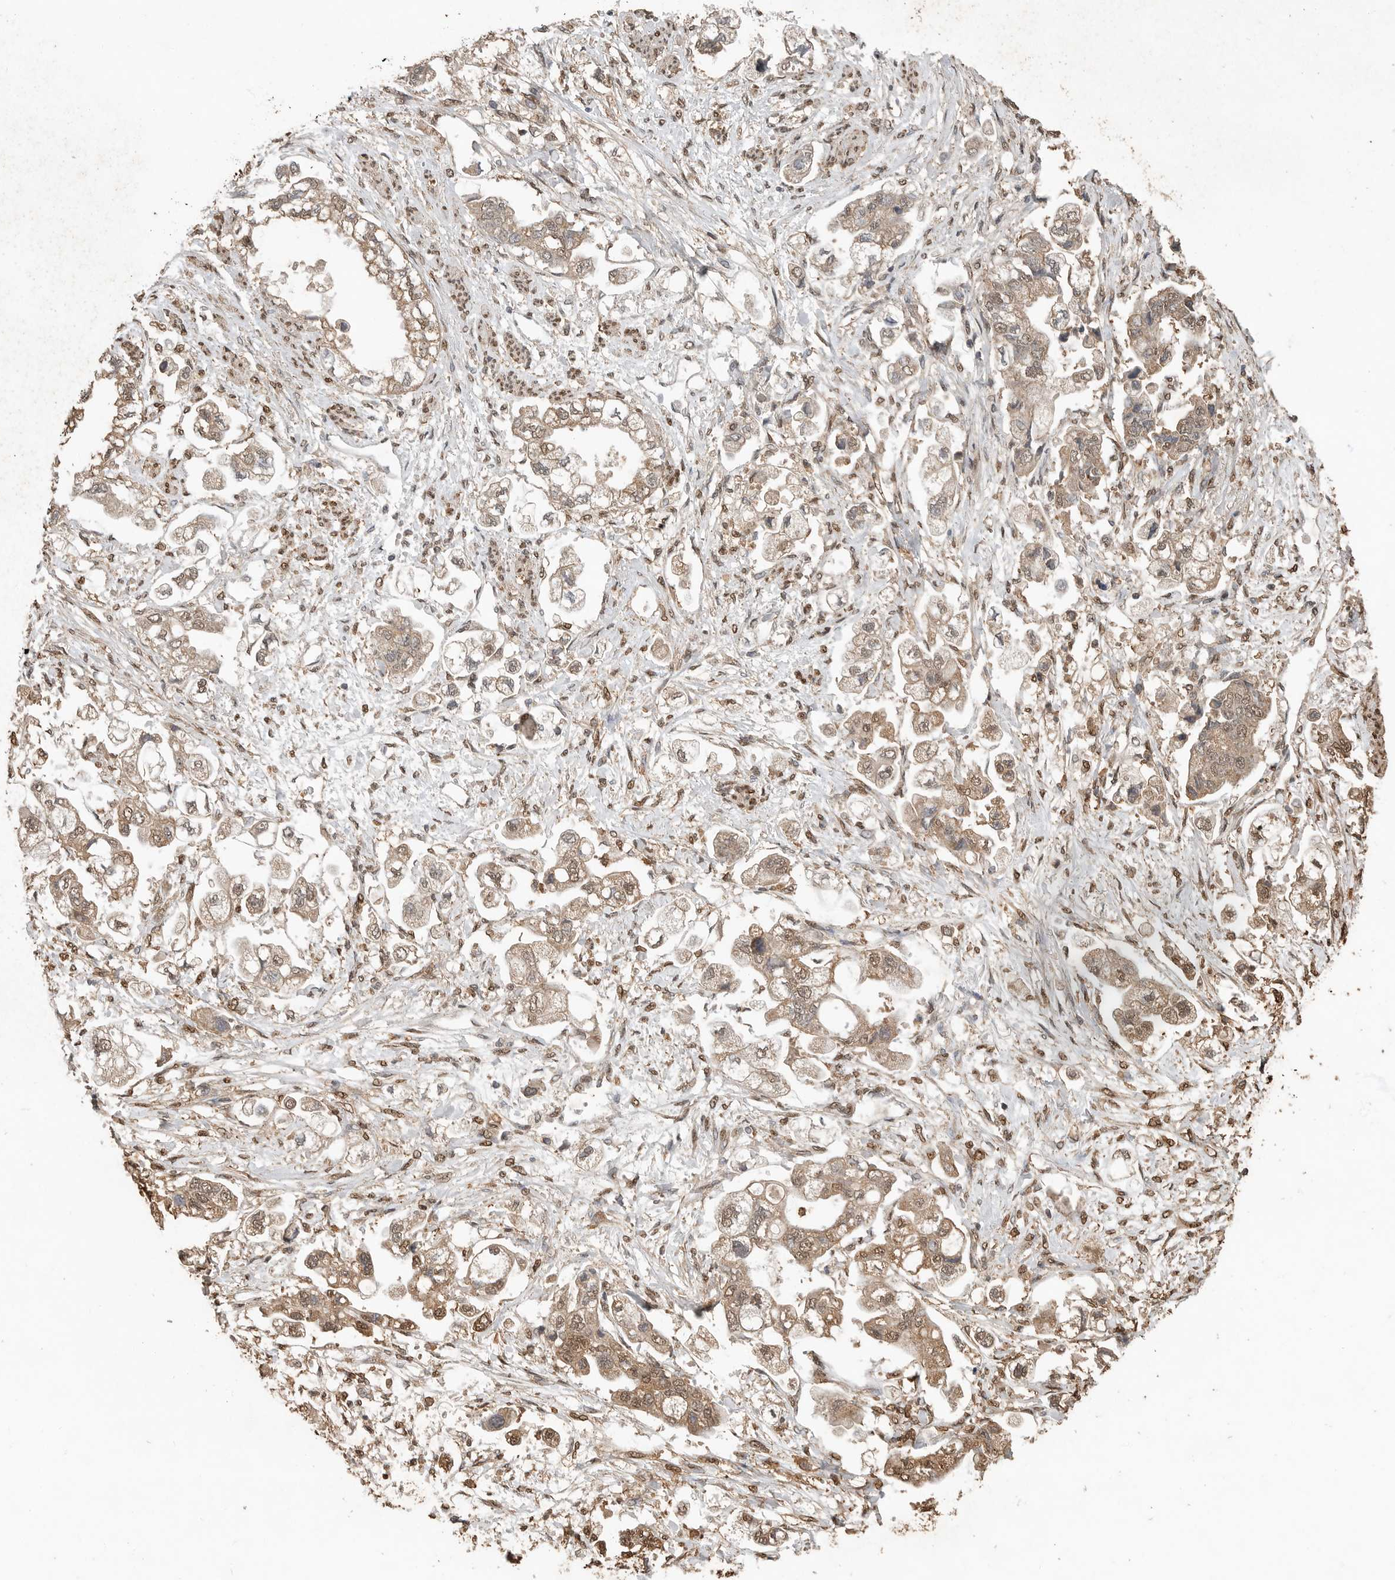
{"staining": {"intensity": "moderate", "quantity": ">75%", "location": "cytoplasmic/membranous,nuclear"}, "tissue": "stomach cancer", "cell_type": "Tumor cells", "image_type": "cancer", "snomed": [{"axis": "morphology", "description": "Adenocarcinoma, NOS"}, {"axis": "topography", "description": "Stomach"}], "caption": "Adenocarcinoma (stomach) was stained to show a protein in brown. There is medium levels of moderate cytoplasmic/membranous and nuclear staining in about >75% of tumor cells.", "gene": "BLZF1", "patient": {"sex": "male", "age": 62}}